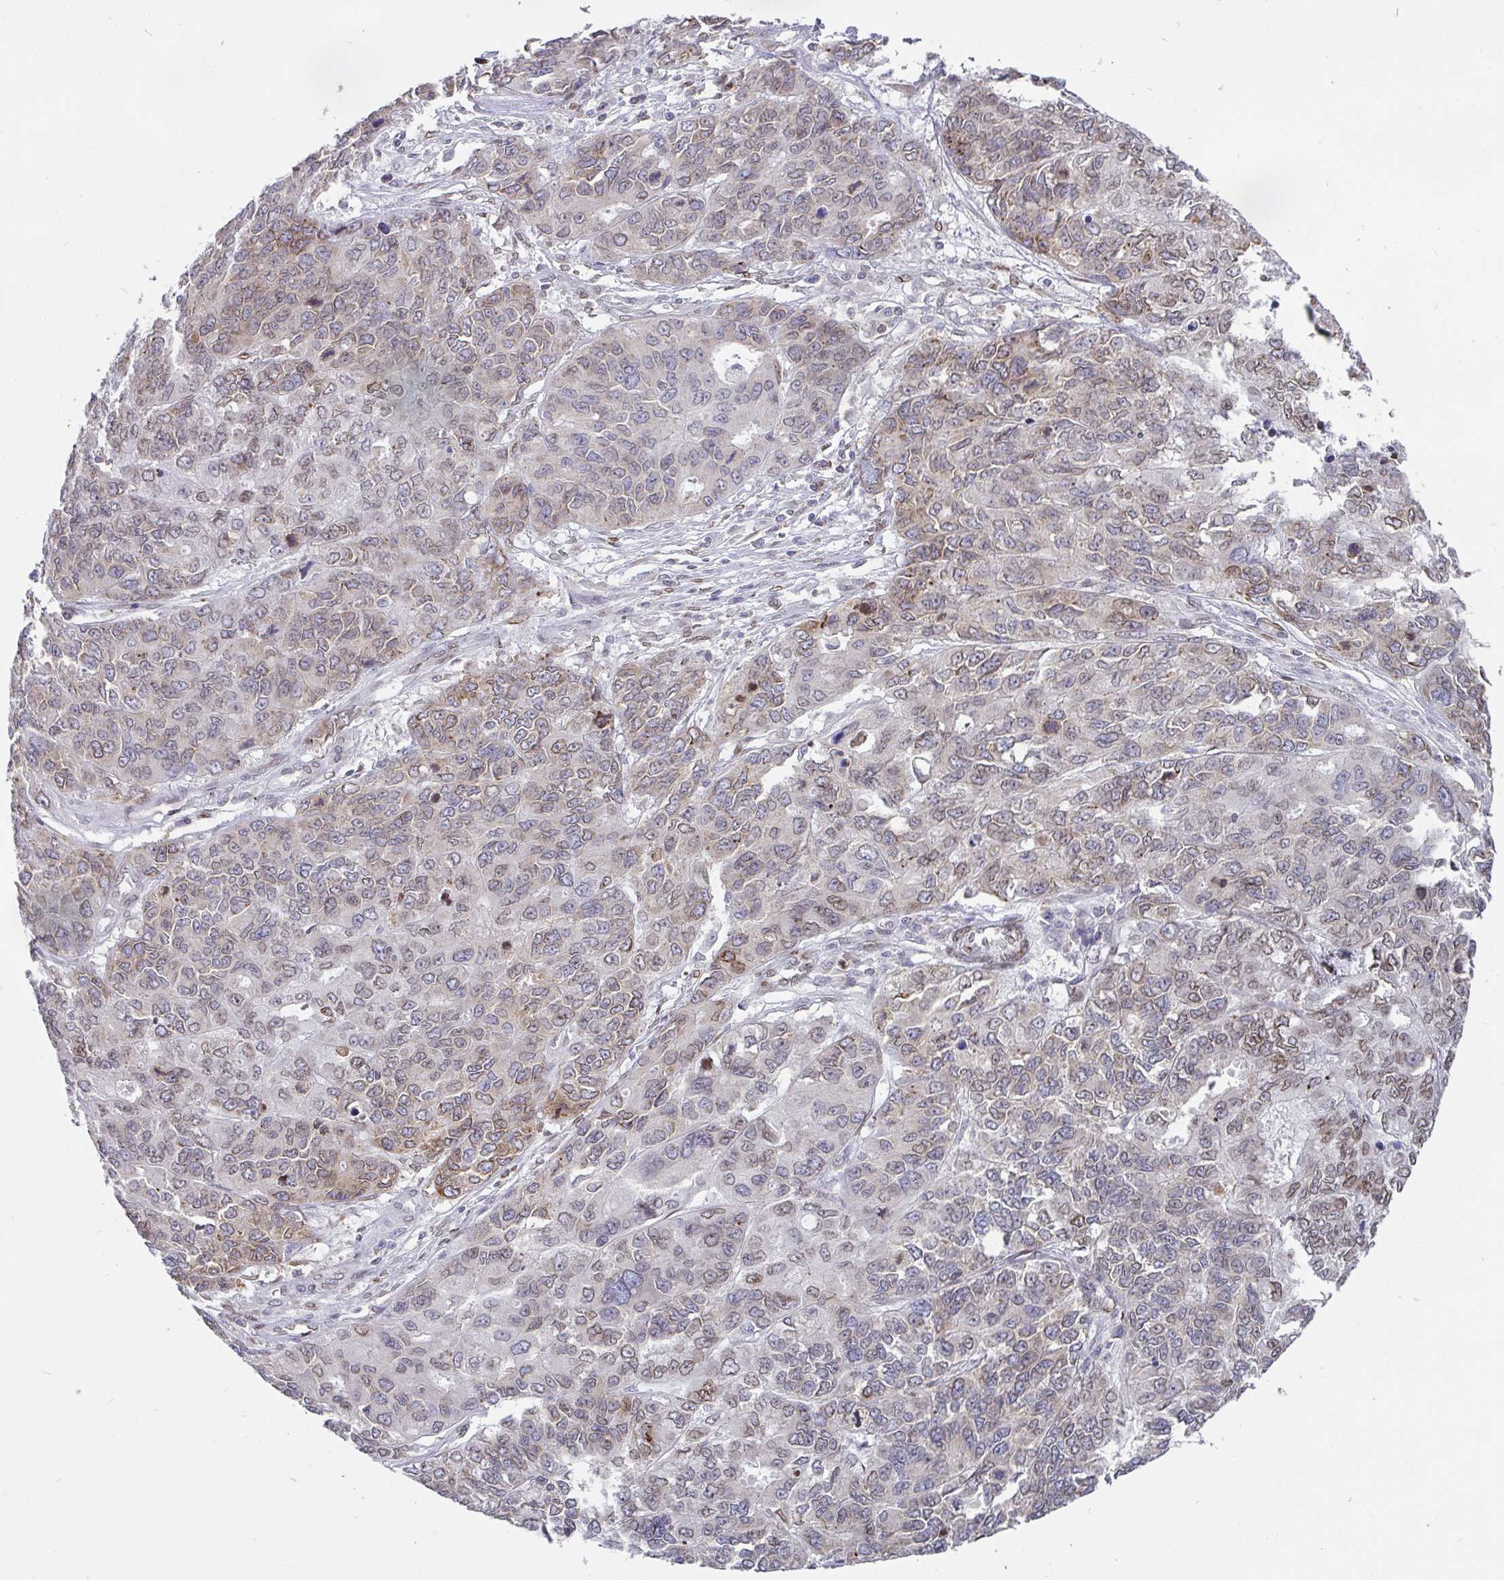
{"staining": {"intensity": "weak", "quantity": "<25%", "location": "cytoplasmic/membranous,nuclear"}, "tissue": "endometrial cancer", "cell_type": "Tumor cells", "image_type": "cancer", "snomed": [{"axis": "morphology", "description": "Adenocarcinoma, NOS"}, {"axis": "topography", "description": "Uterus"}], "caption": "IHC image of neoplastic tissue: endometrial cancer (adenocarcinoma) stained with DAB demonstrates no significant protein staining in tumor cells.", "gene": "EMD", "patient": {"sex": "female", "age": 79}}